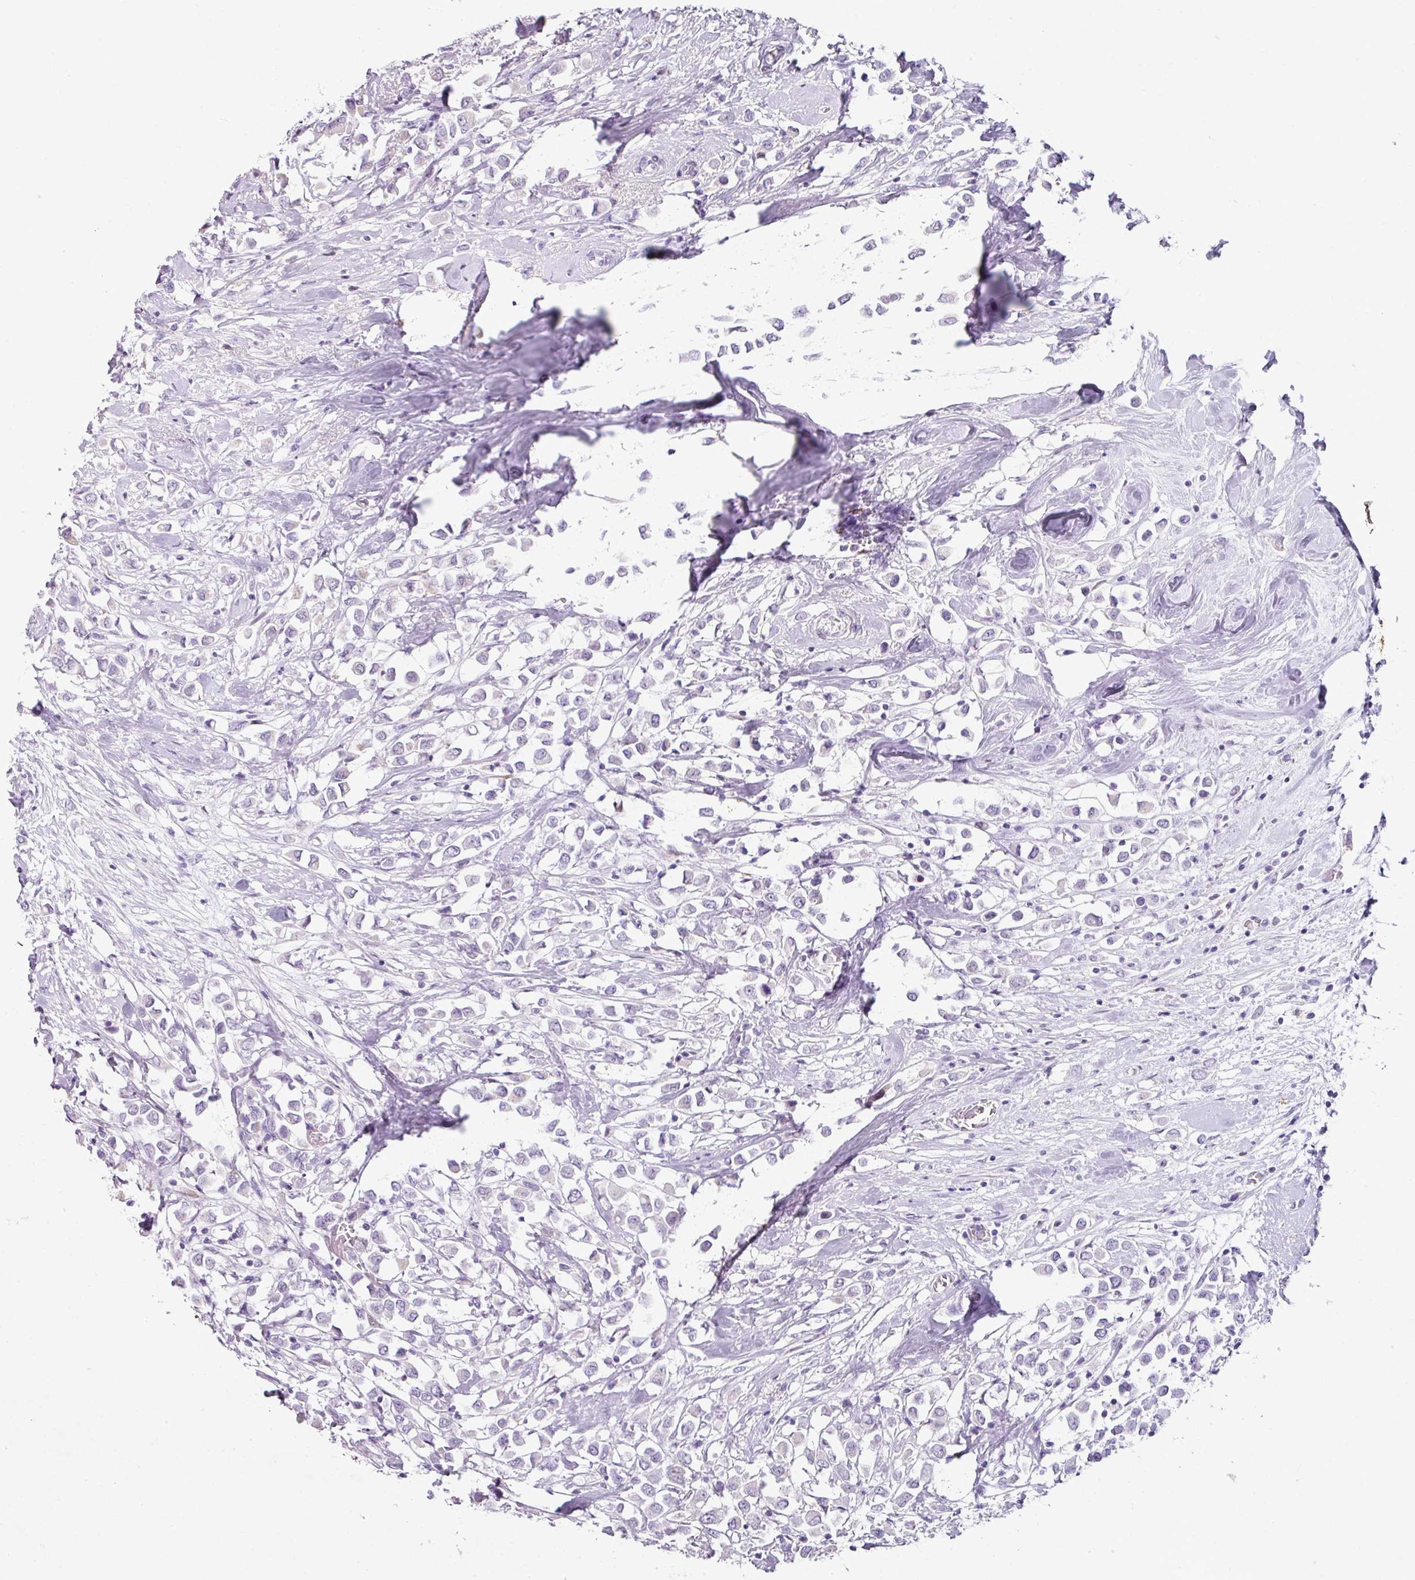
{"staining": {"intensity": "negative", "quantity": "none", "location": "none"}, "tissue": "breast cancer", "cell_type": "Tumor cells", "image_type": "cancer", "snomed": [{"axis": "morphology", "description": "Duct carcinoma"}, {"axis": "topography", "description": "Breast"}], "caption": "Tumor cells show no significant protein expression in intraductal carcinoma (breast).", "gene": "TRA2A", "patient": {"sex": "female", "age": 61}}